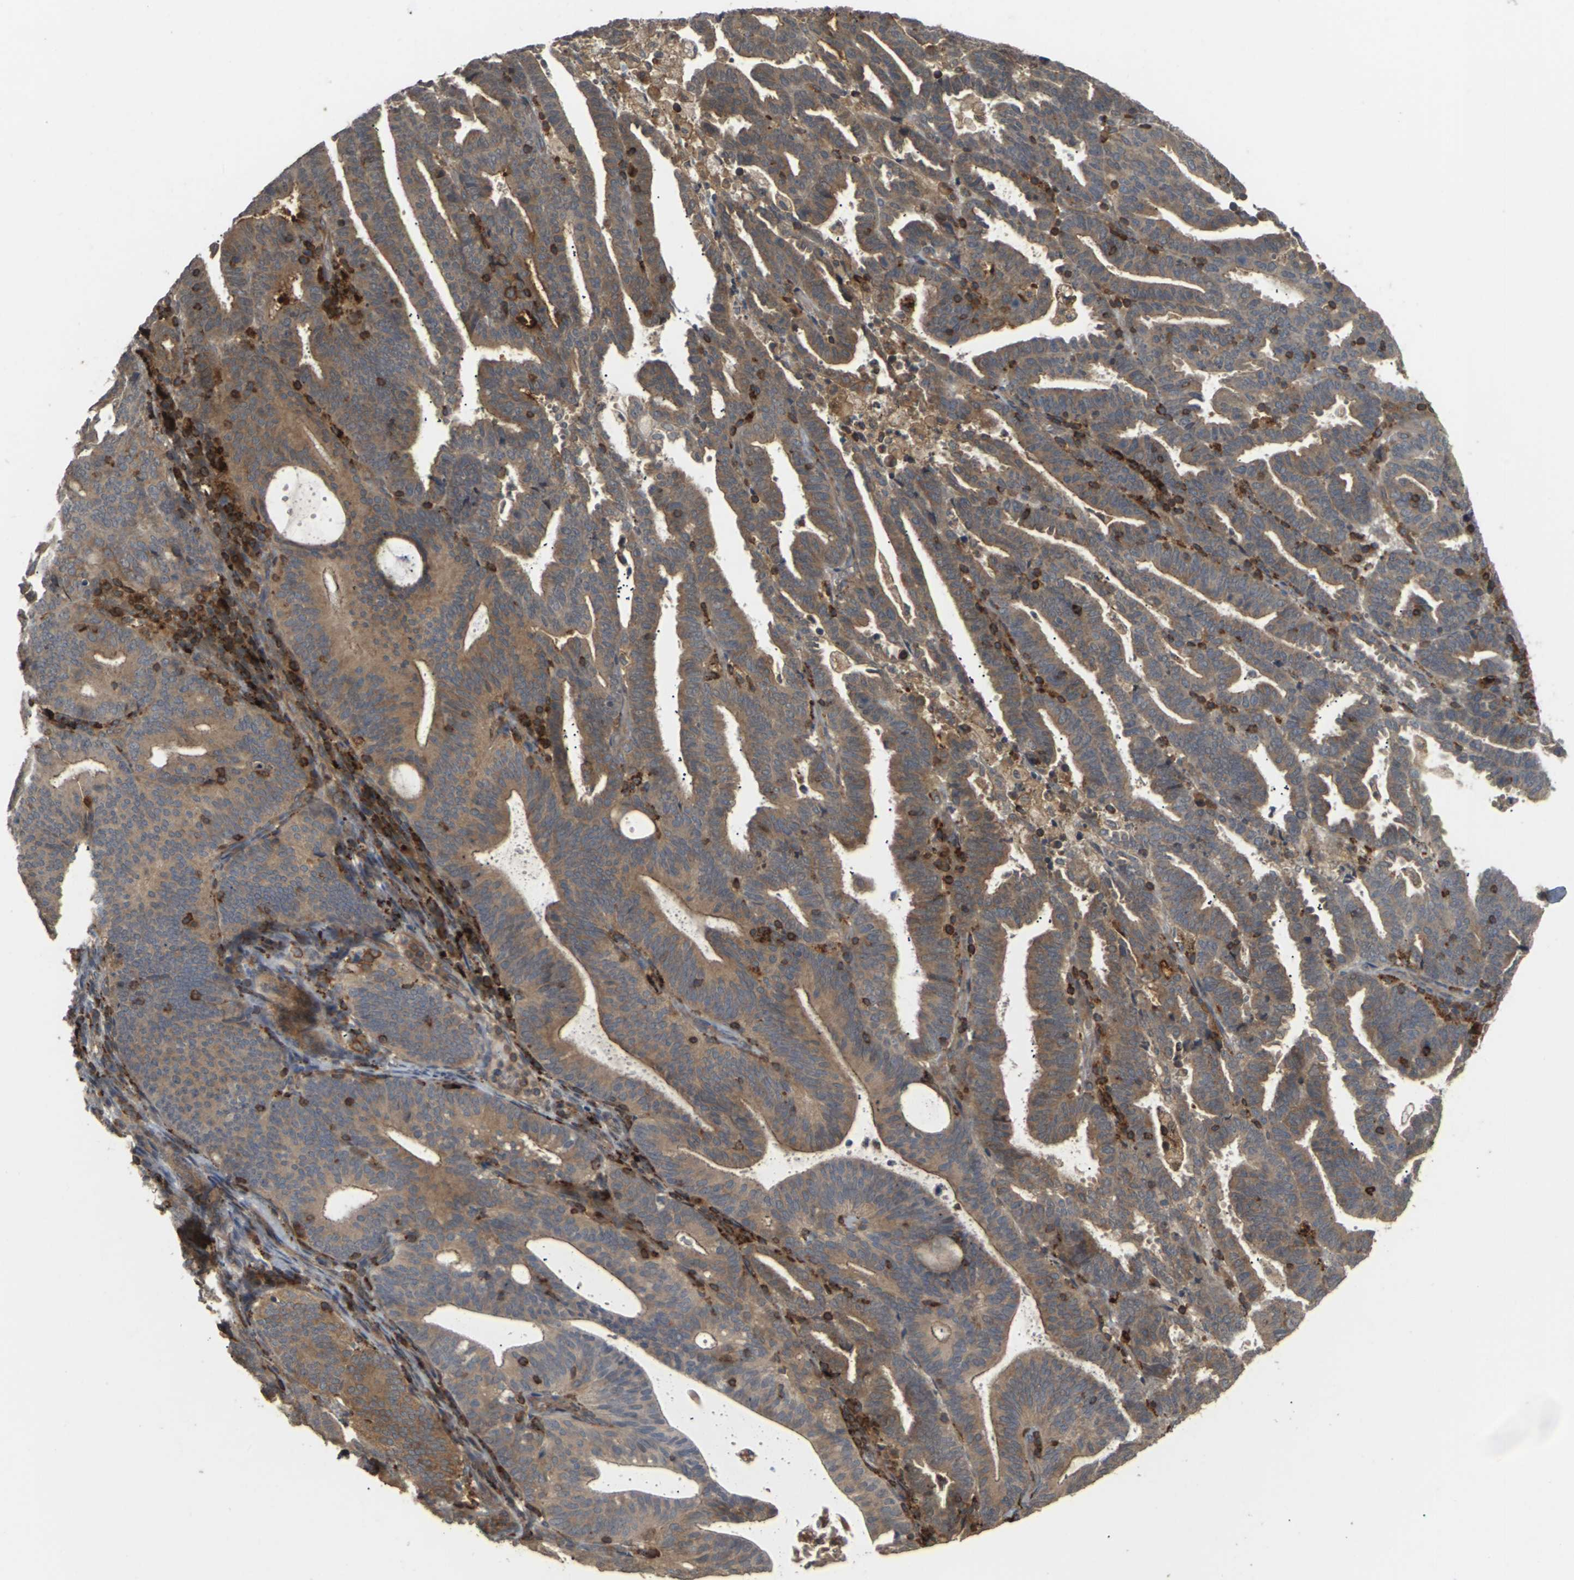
{"staining": {"intensity": "moderate", "quantity": ">75%", "location": "cytoplasmic/membranous"}, "tissue": "endometrial cancer", "cell_type": "Tumor cells", "image_type": "cancer", "snomed": [{"axis": "morphology", "description": "Adenocarcinoma, NOS"}, {"axis": "topography", "description": "Uterus"}], "caption": "Immunohistochemistry of endometrial cancer displays medium levels of moderate cytoplasmic/membranous positivity in approximately >75% of tumor cells. (DAB (3,3'-diaminobenzidine) = brown stain, brightfield microscopy at high magnification).", "gene": "KSR1", "patient": {"sex": "female", "age": 83}}